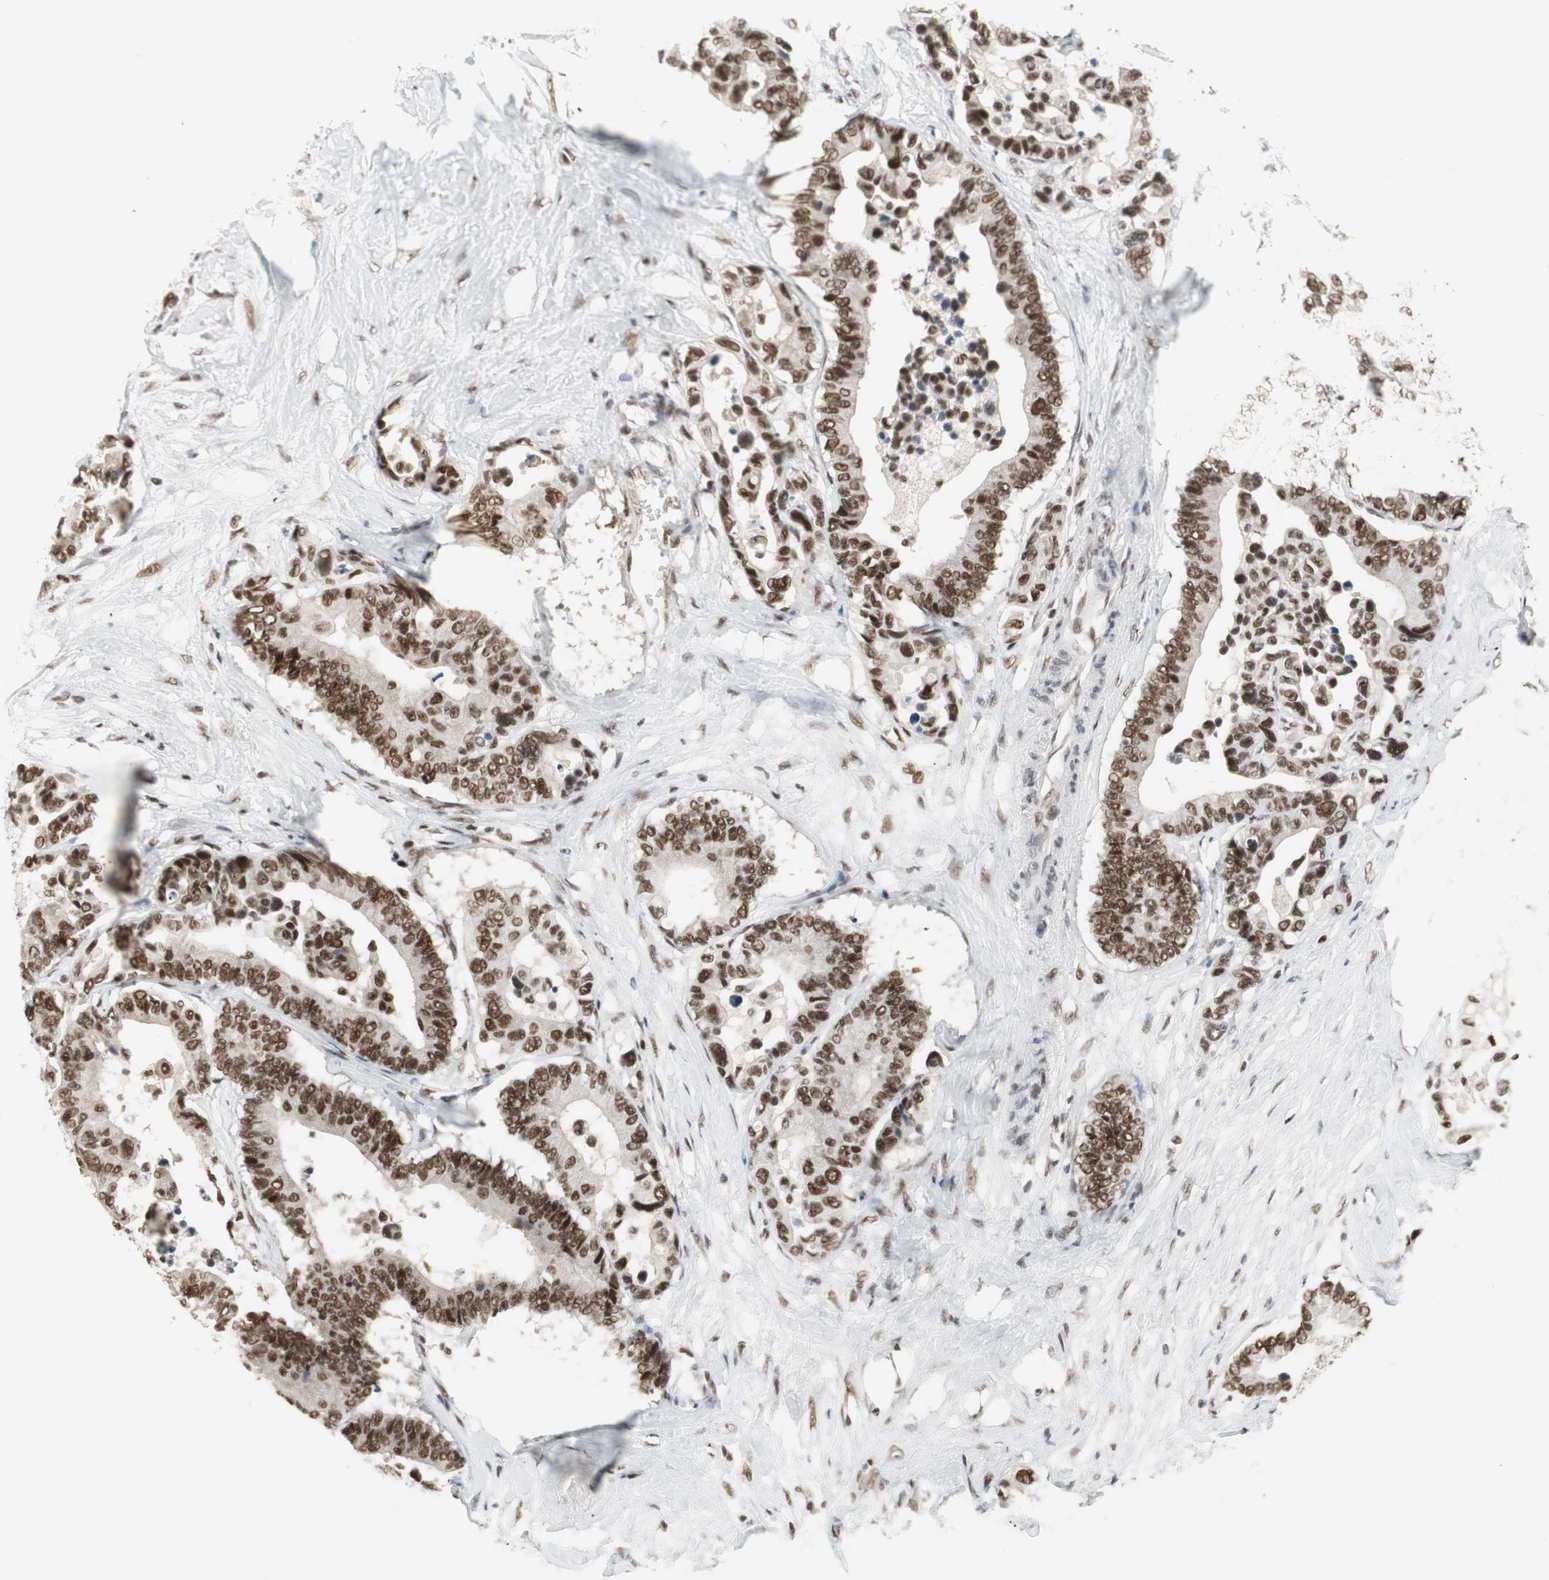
{"staining": {"intensity": "strong", "quantity": ">75%", "location": "nuclear"}, "tissue": "colorectal cancer", "cell_type": "Tumor cells", "image_type": "cancer", "snomed": [{"axis": "morphology", "description": "Normal tissue, NOS"}, {"axis": "morphology", "description": "Adenocarcinoma, NOS"}, {"axis": "topography", "description": "Colon"}], "caption": "Strong nuclear protein positivity is present in approximately >75% of tumor cells in colorectal cancer (adenocarcinoma).", "gene": "RTF1", "patient": {"sex": "male", "age": 82}}